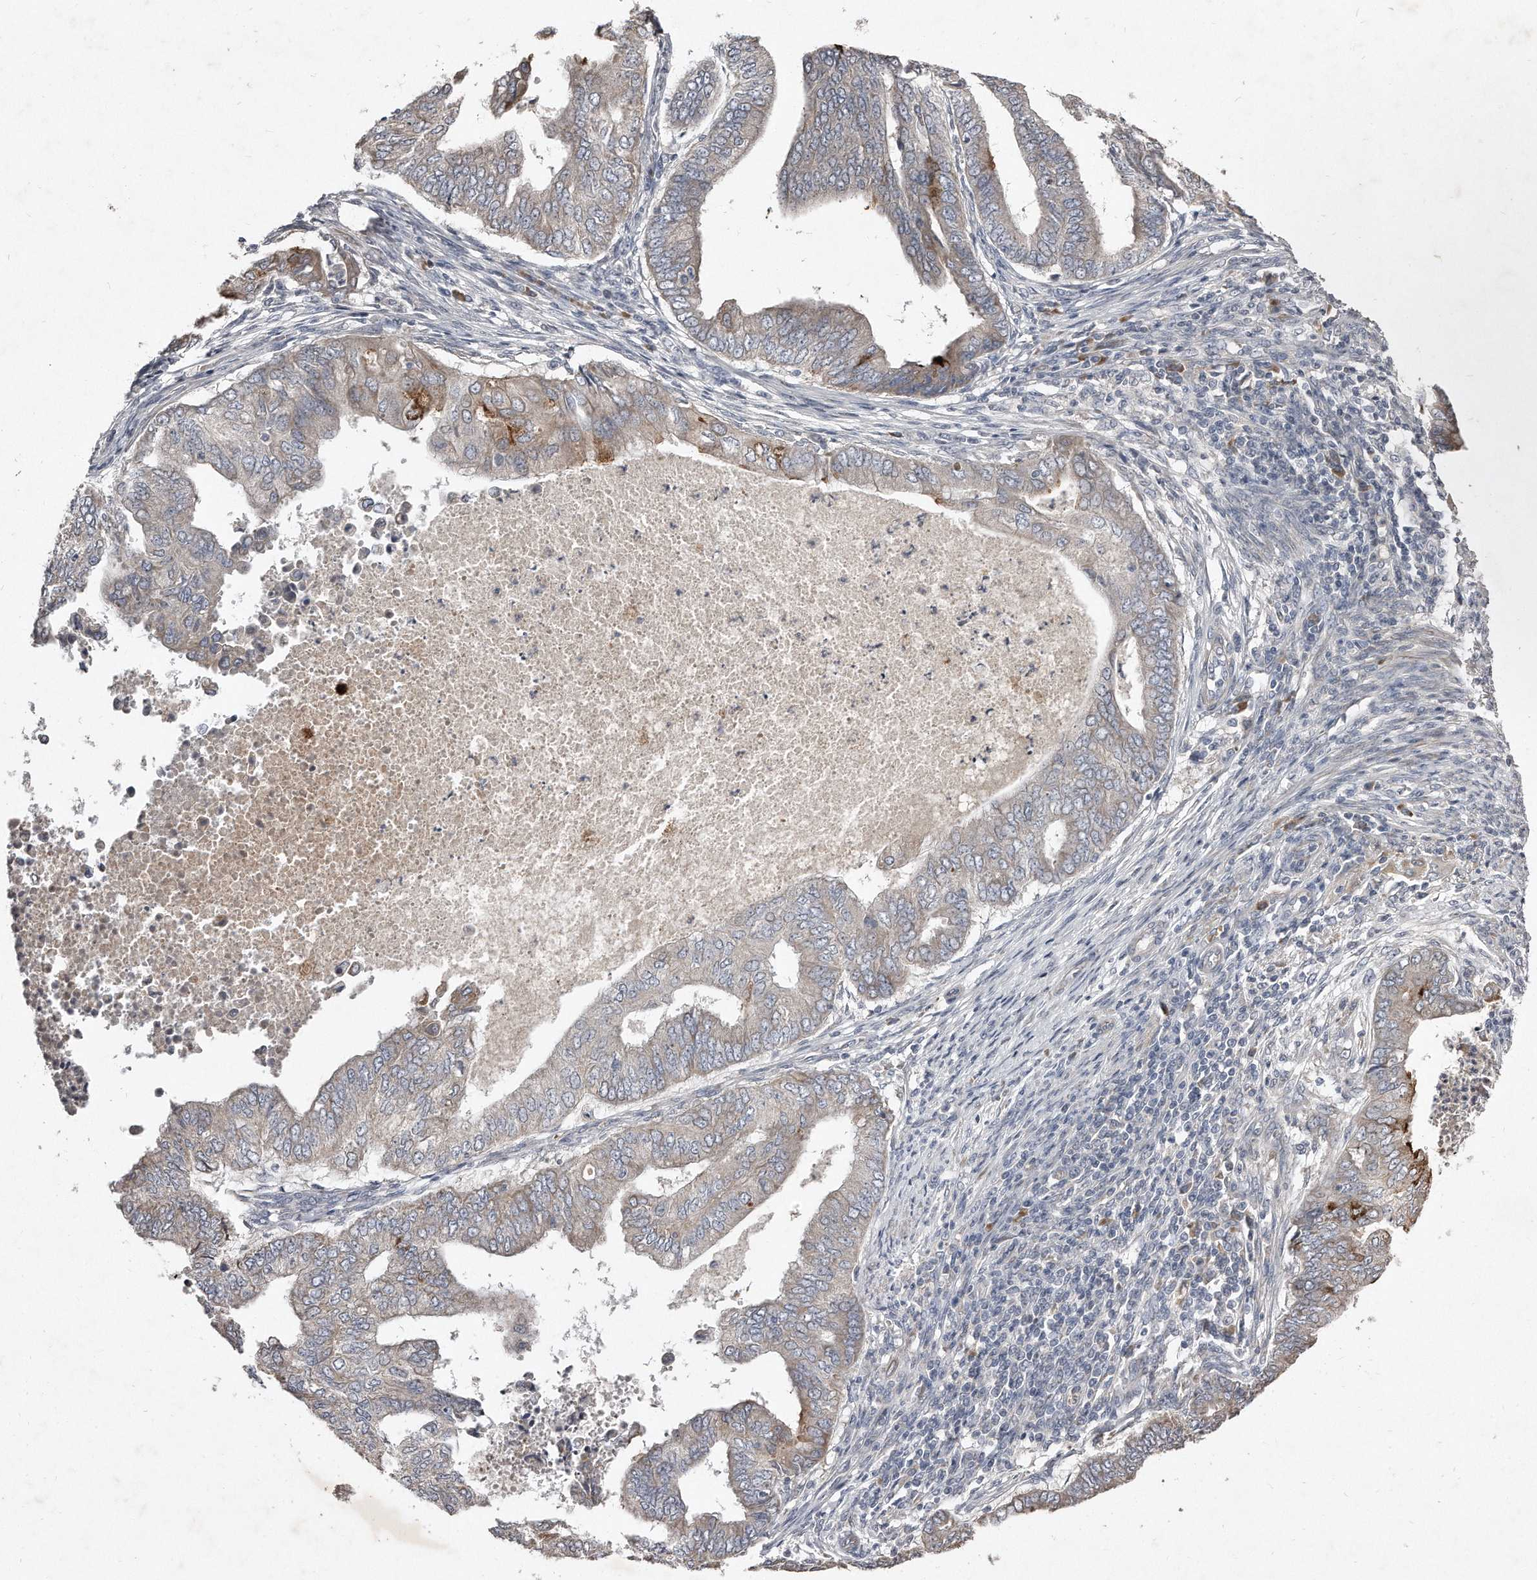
{"staining": {"intensity": "moderate", "quantity": "<25%", "location": "cytoplasmic/membranous"}, "tissue": "endometrial cancer", "cell_type": "Tumor cells", "image_type": "cancer", "snomed": [{"axis": "morphology", "description": "Polyp, NOS"}, {"axis": "morphology", "description": "Adenocarcinoma, NOS"}, {"axis": "morphology", "description": "Adenoma, NOS"}, {"axis": "topography", "description": "Endometrium"}], "caption": "Tumor cells display low levels of moderate cytoplasmic/membranous staining in approximately <25% of cells in endometrial cancer (adenocarcinoma).", "gene": "TECR", "patient": {"sex": "female", "age": 79}}